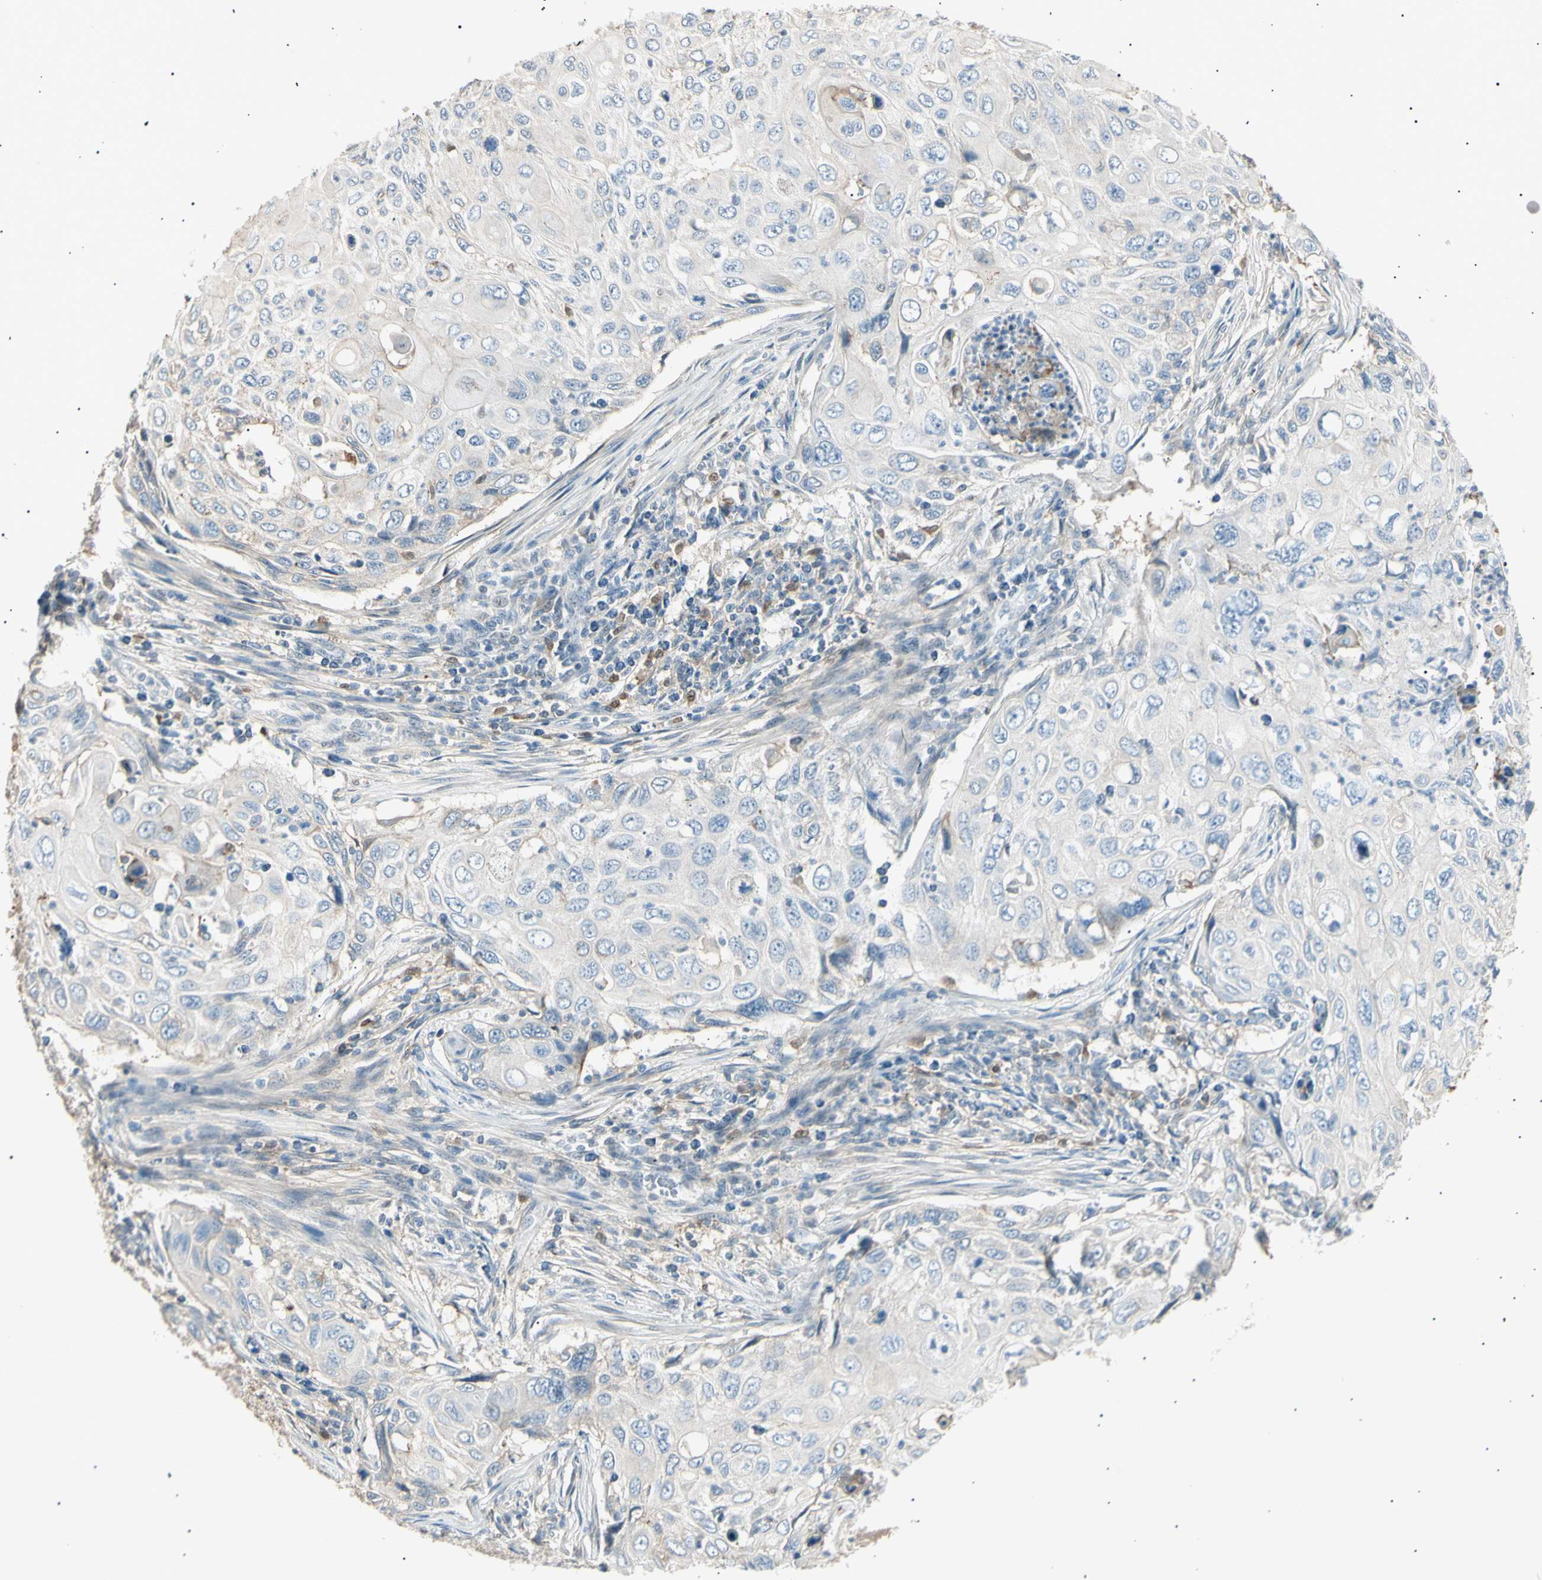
{"staining": {"intensity": "weak", "quantity": "<25%", "location": "cytoplasmic/membranous"}, "tissue": "cervical cancer", "cell_type": "Tumor cells", "image_type": "cancer", "snomed": [{"axis": "morphology", "description": "Squamous cell carcinoma, NOS"}, {"axis": "topography", "description": "Cervix"}], "caption": "A high-resolution photomicrograph shows immunohistochemistry staining of cervical cancer (squamous cell carcinoma), which displays no significant positivity in tumor cells.", "gene": "LHPP", "patient": {"sex": "female", "age": 70}}